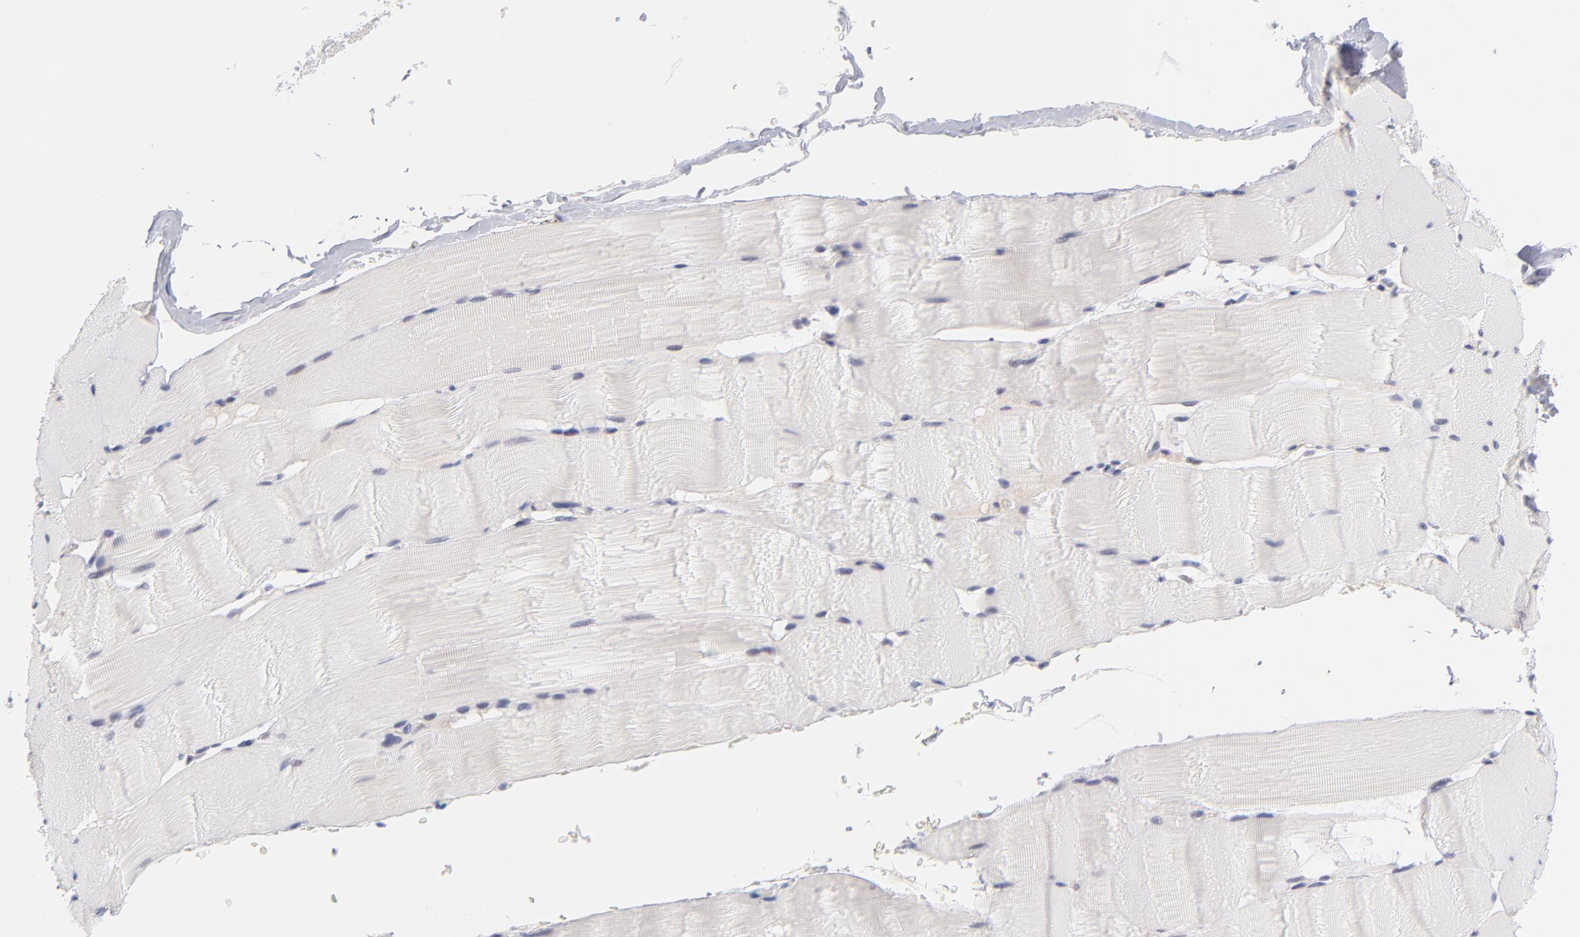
{"staining": {"intensity": "negative", "quantity": "none", "location": "none"}, "tissue": "skeletal muscle", "cell_type": "Myocytes", "image_type": "normal", "snomed": [{"axis": "morphology", "description": "Normal tissue, NOS"}, {"axis": "topography", "description": "Skeletal muscle"}], "caption": "This is a photomicrograph of IHC staining of benign skeletal muscle, which shows no staining in myocytes. (DAB immunohistochemistry (IHC) visualized using brightfield microscopy, high magnification).", "gene": "WSB1", "patient": {"sex": "male", "age": 62}}